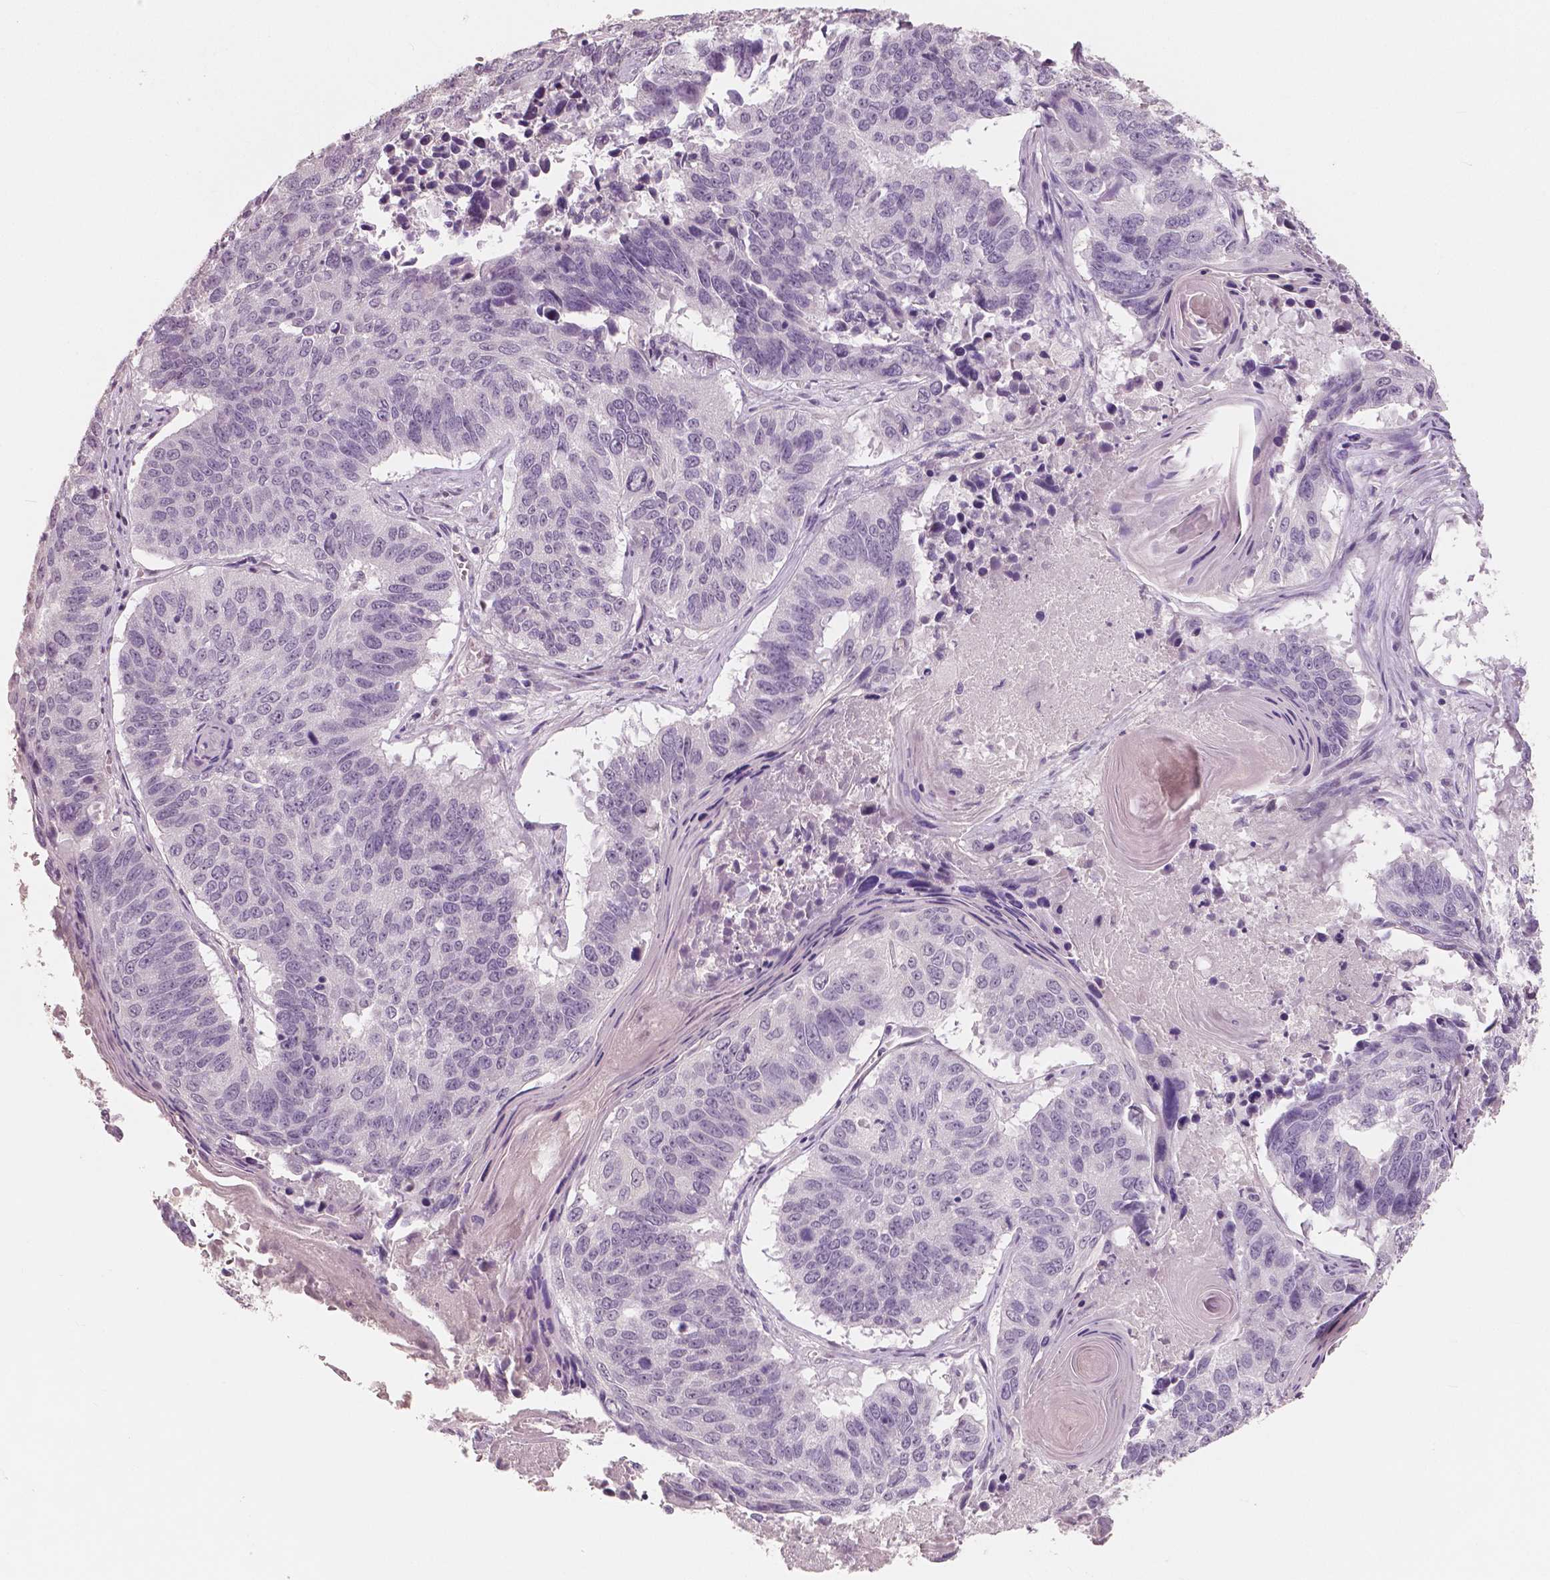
{"staining": {"intensity": "negative", "quantity": "none", "location": "none"}, "tissue": "lung cancer", "cell_type": "Tumor cells", "image_type": "cancer", "snomed": [{"axis": "morphology", "description": "Squamous cell carcinoma, NOS"}, {"axis": "topography", "description": "Lung"}], "caption": "Immunohistochemistry (IHC) histopathology image of human squamous cell carcinoma (lung) stained for a protein (brown), which reveals no staining in tumor cells.", "gene": "KIT", "patient": {"sex": "male", "age": 73}}